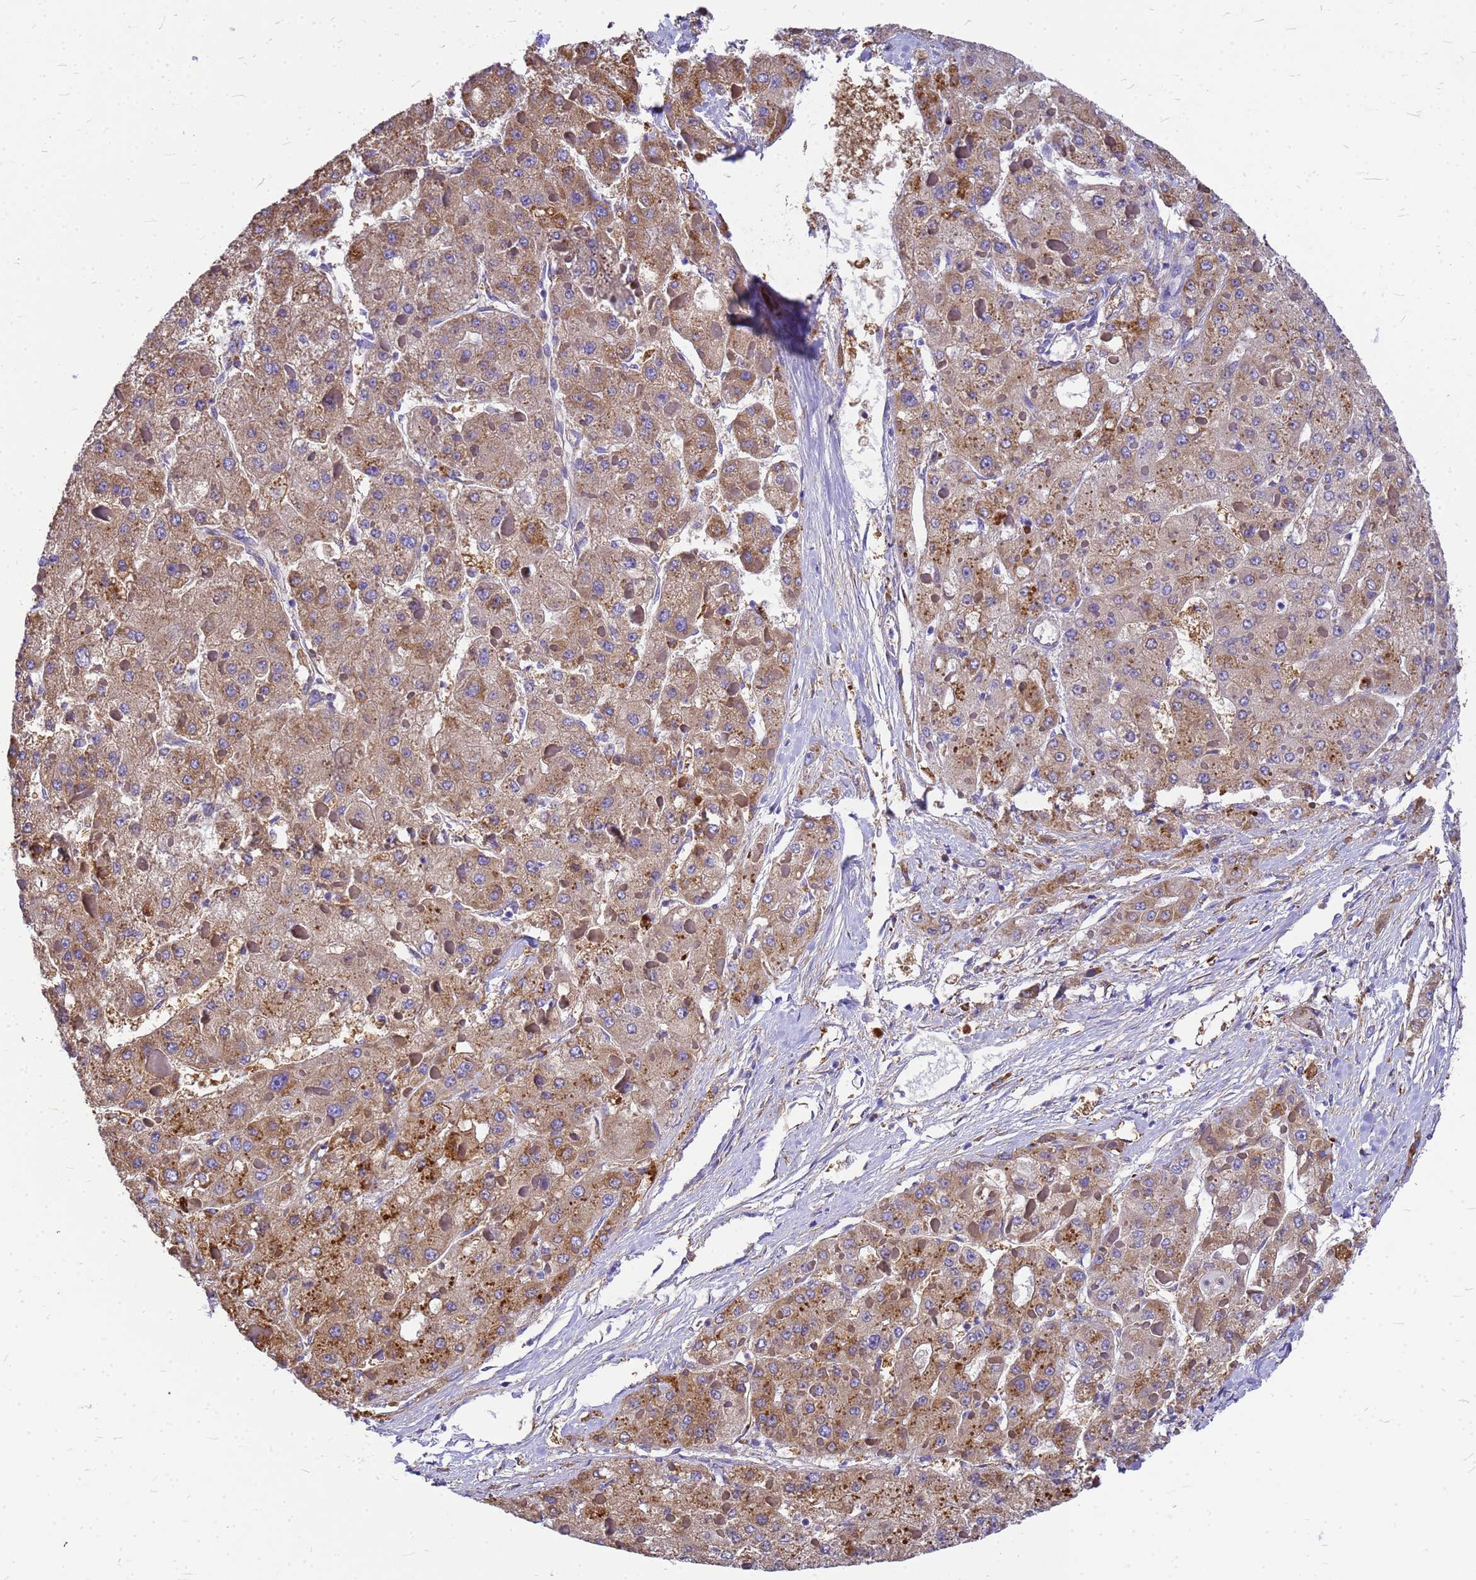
{"staining": {"intensity": "moderate", "quantity": "25%-75%", "location": "cytoplasmic/membranous"}, "tissue": "liver cancer", "cell_type": "Tumor cells", "image_type": "cancer", "snomed": [{"axis": "morphology", "description": "Carcinoma, Hepatocellular, NOS"}, {"axis": "topography", "description": "Liver"}], "caption": "Human liver cancer (hepatocellular carcinoma) stained for a protein (brown) reveals moderate cytoplasmic/membranous positive expression in about 25%-75% of tumor cells.", "gene": "GID4", "patient": {"sex": "female", "age": 73}}